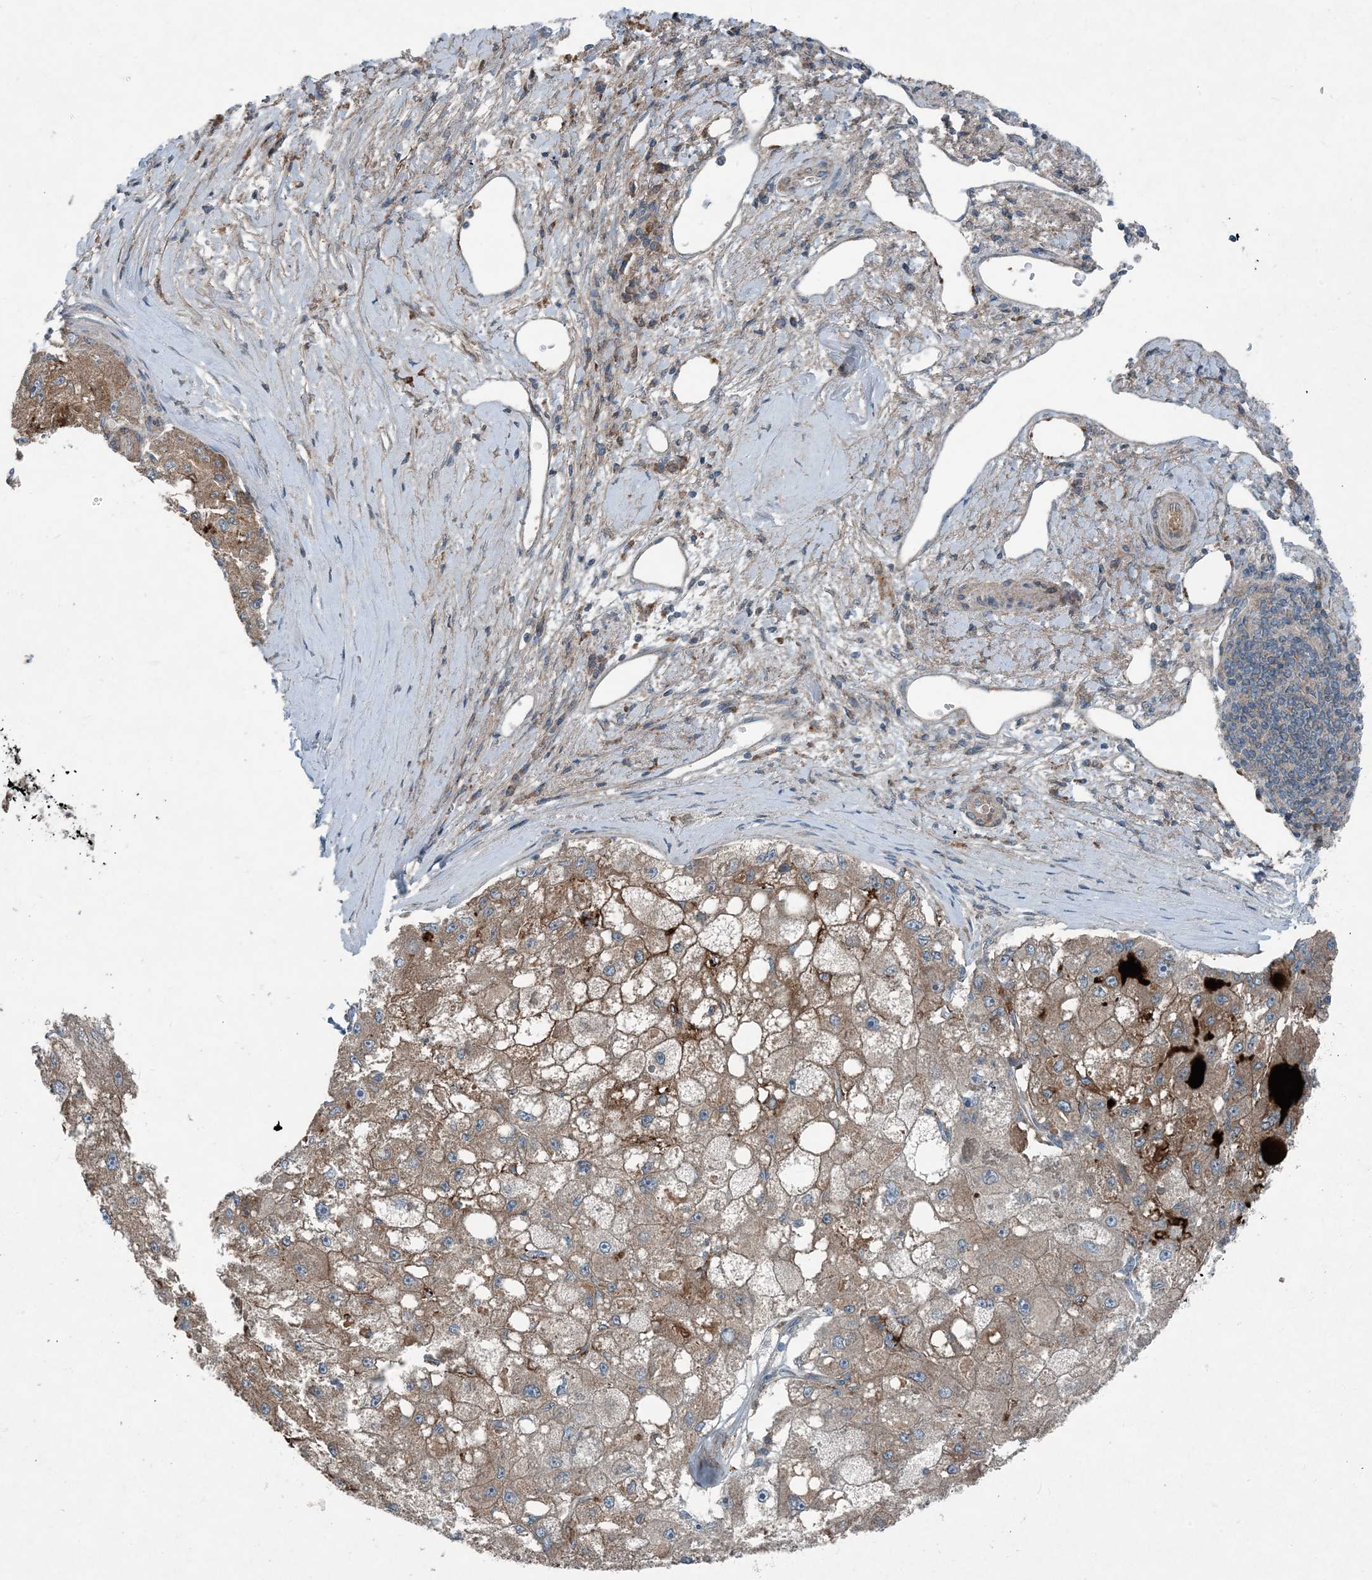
{"staining": {"intensity": "moderate", "quantity": ">75%", "location": "cytoplasmic/membranous"}, "tissue": "liver cancer", "cell_type": "Tumor cells", "image_type": "cancer", "snomed": [{"axis": "morphology", "description": "Carcinoma, Hepatocellular, NOS"}, {"axis": "topography", "description": "Liver"}], "caption": "Liver cancer stained with immunohistochemistry (IHC) reveals moderate cytoplasmic/membranous staining in approximately >75% of tumor cells.", "gene": "APOM", "patient": {"sex": "male", "age": 80}}